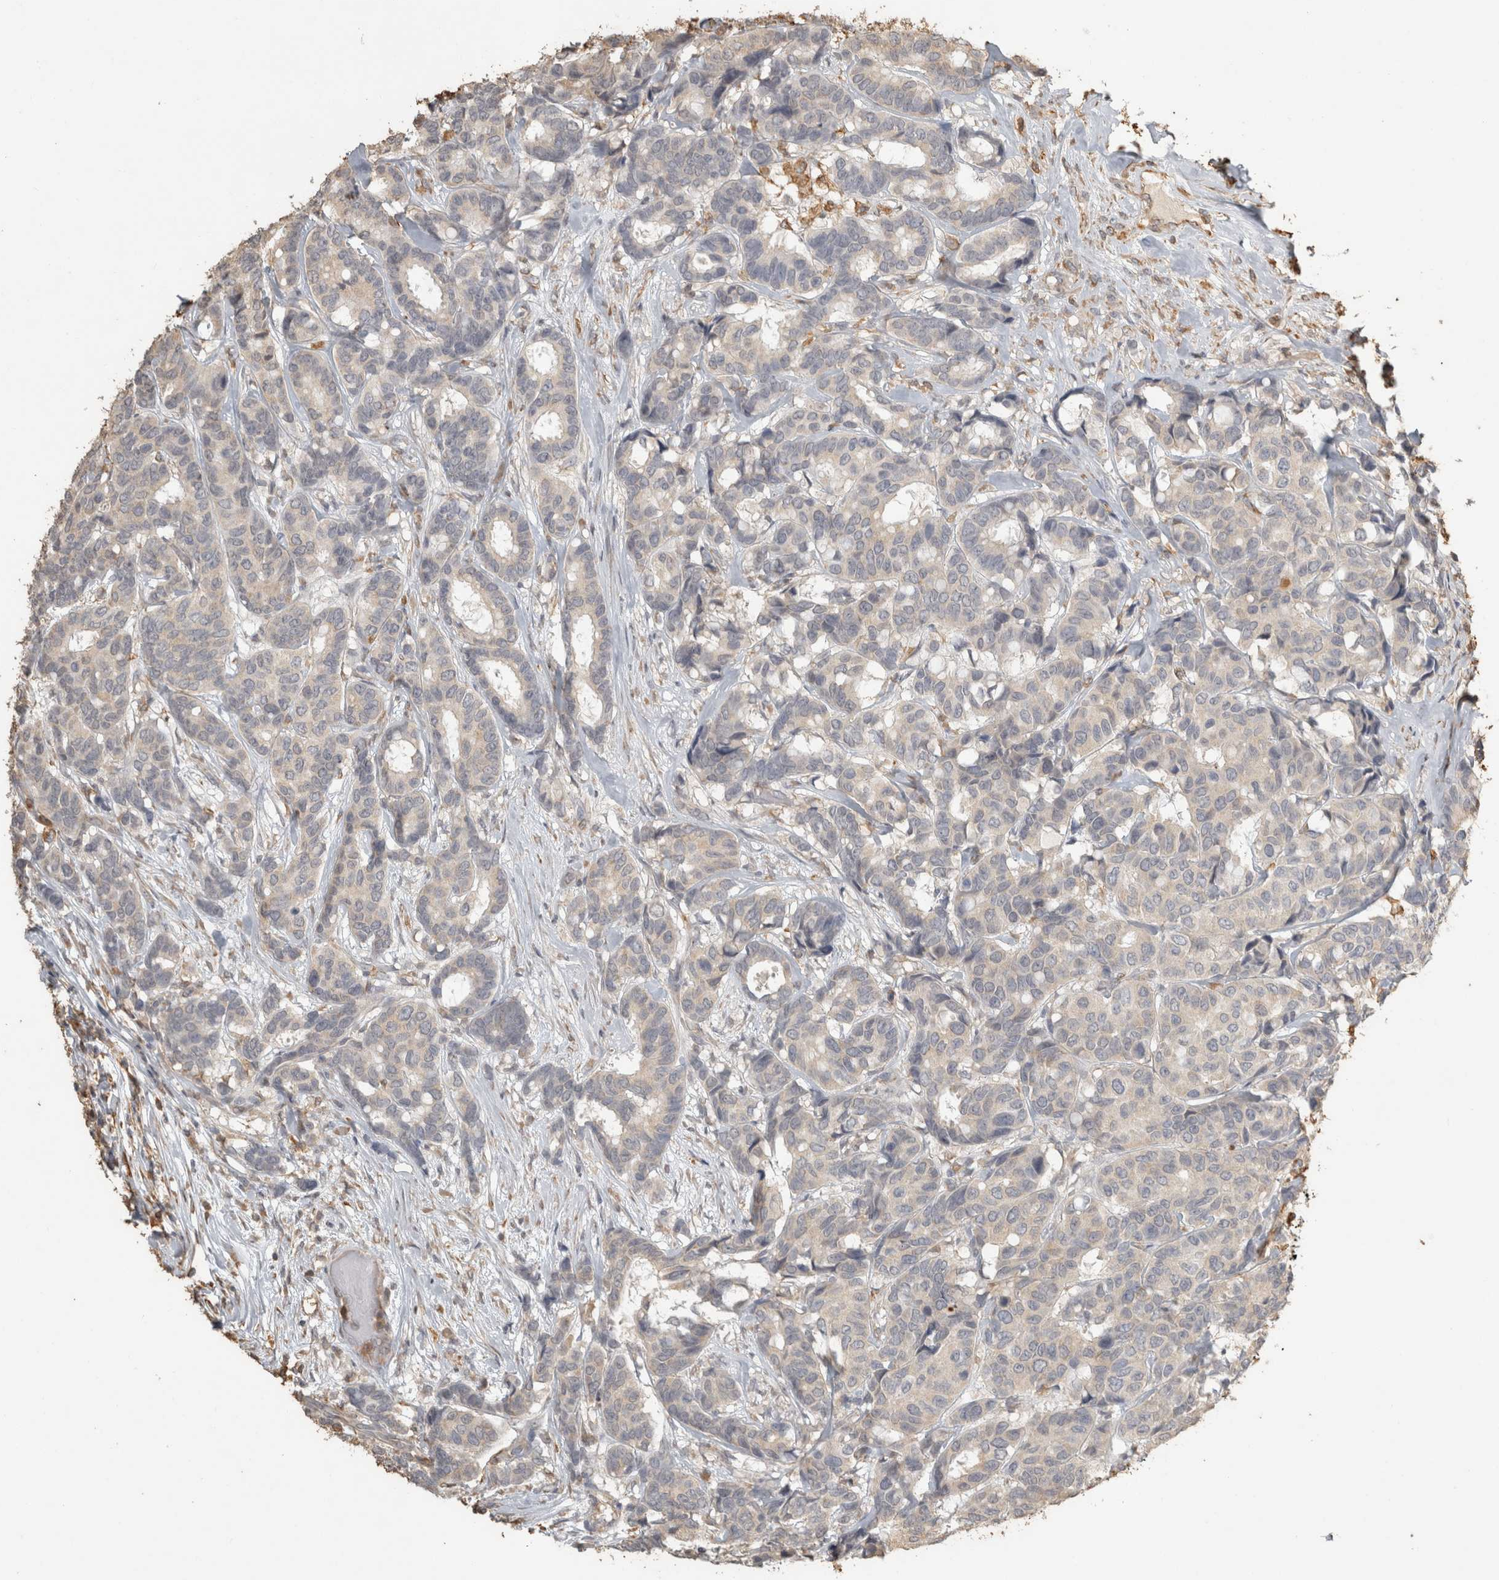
{"staining": {"intensity": "negative", "quantity": "none", "location": "none"}, "tissue": "breast cancer", "cell_type": "Tumor cells", "image_type": "cancer", "snomed": [{"axis": "morphology", "description": "Duct carcinoma"}, {"axis": "topography", "description": "Breast"}], "caption": "This is an immunohistochemistry photomicrograph of breast invasive ductal carcinoma. There is no expression in tumor cells.", "gene": "REPS2", "patient": {"sex": "female", "age": 87}}